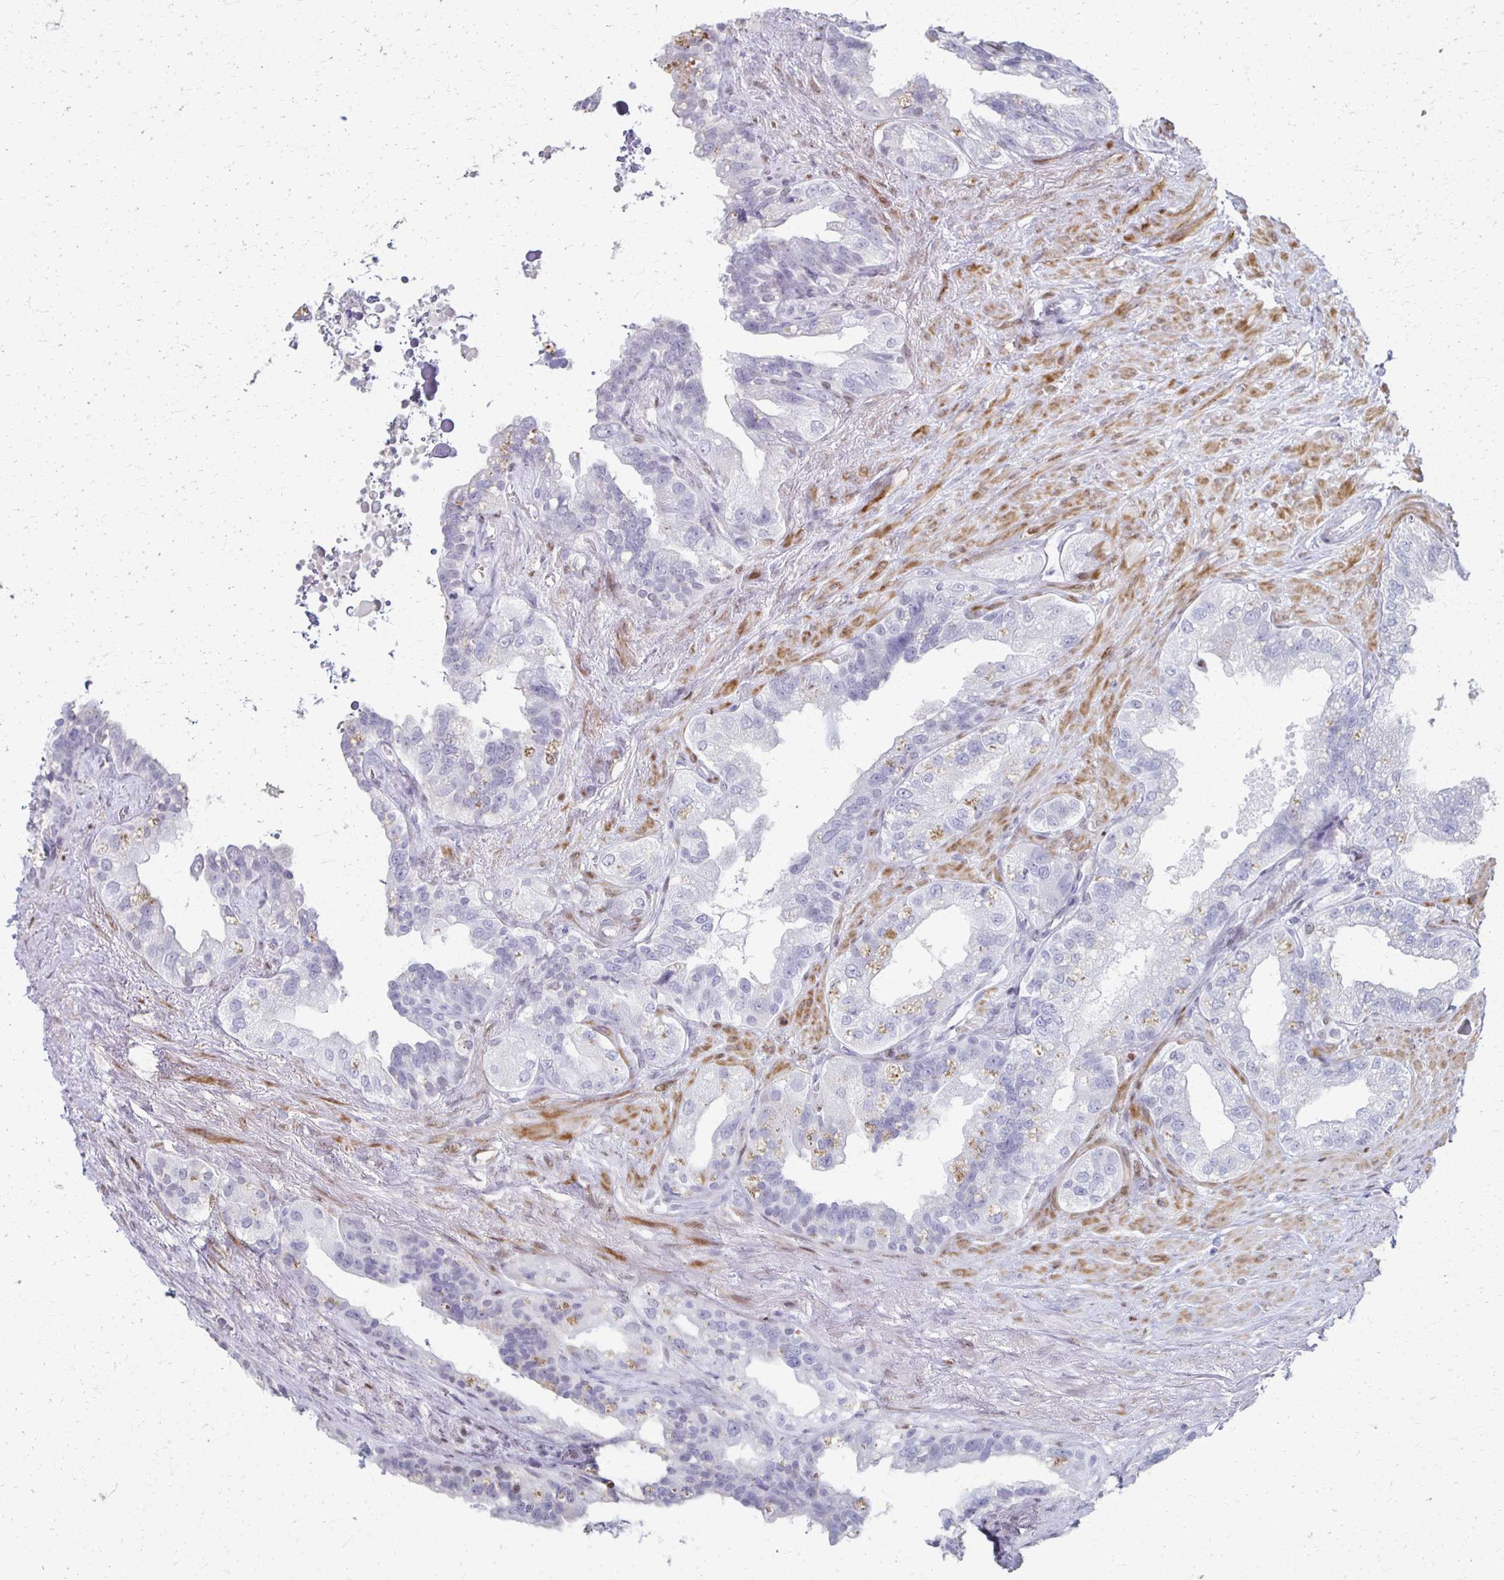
{"staining": {"intensity": "weak", "quantity": "<25%", "location": "cytoplasmic/membranous"}, "tissue": "seminal vesicle", "cell_type": "Glandular cells", "image_type": "normal", "snomed": [{"axis": "morphology", "description": "Normal tissue, NOS"}, {"axis": "topography", "description": "Seminal veicle"}, {"axis": "topography", "description": "Peripheral nerve tissue"}], "caption": "High power microscopy histopathology image of an immunohistochemistry (IHC) image of unremarkable seminal vesicle, revealing no significant positivity in glandular cells.", "gene": "FOXO4", "patient": {"sex": "male", "age": 76}}